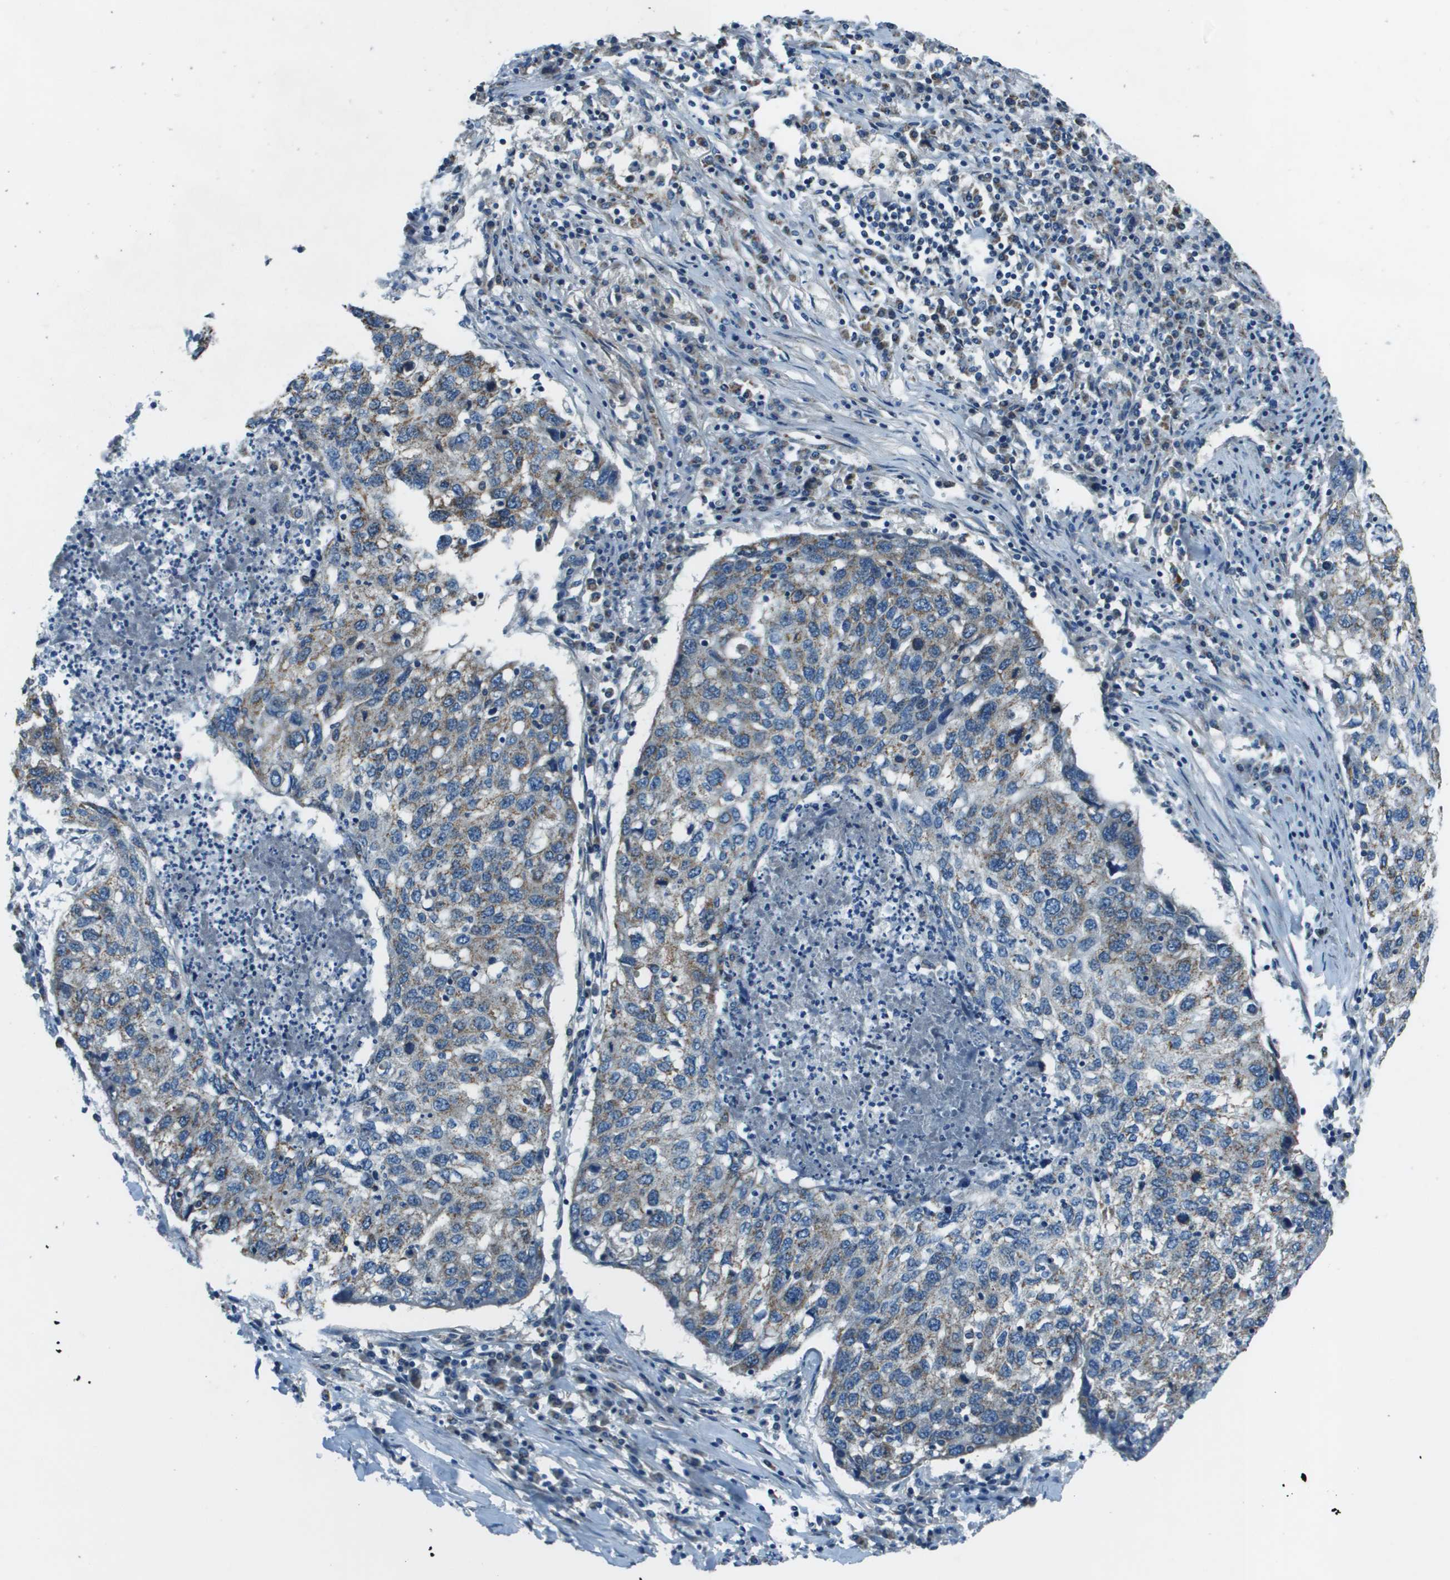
{"staining": {"intensity": "weak", "quantity": "<25%", "location": "cytoplasmic/membranous"}, "tissue": "lung cancer", "cell_type": "Tumor cells", "image_type": "cancer", "snomed": [{"axis": "morphology", "description": "Squamous cell carcinoma, NOS"}, {"axis": "topography", "description": "Lung"}], "caption": "Immunohistochemistry (IHC) image of human lung squamous cell carcinoma stained for a protein (brown), which displays no positivity in tumor cells. (Immunohistochemistry (IHC), brightfield microscopy, high magnification).", "gene": "TMEM51", "patient": {"sex": "female", "age": 63}}